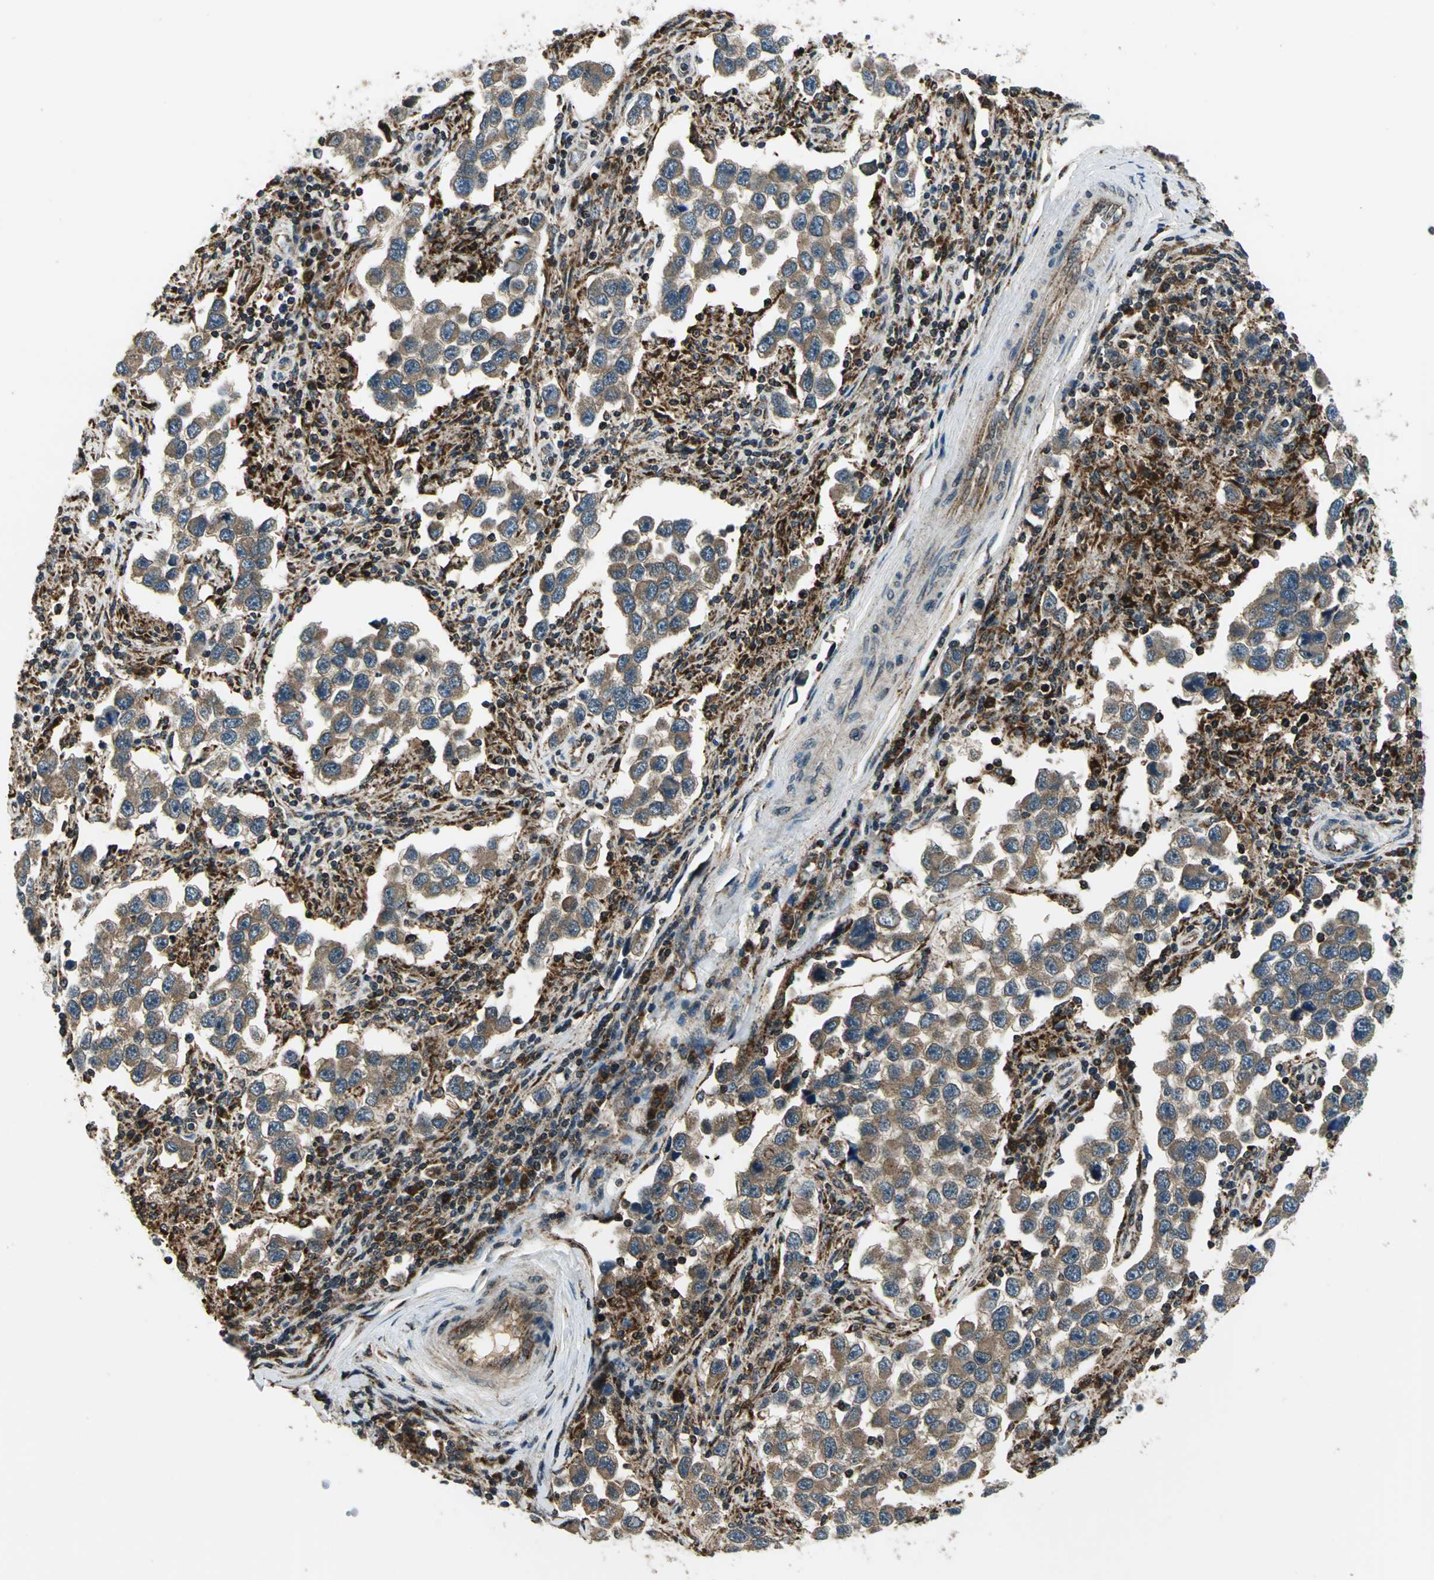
{"staining": {"intensity": "moderate", "quantity": ">75%", "location": "cytoplasmic/membranous"}, "tissue": "testis cancer", "cell_type": "Tumor cells", "image_type": "cancer", "snomed": [{"axis": "morphology", "description": "Carcinoma, Embryonal, NOS"}, {"axis": "topography", "description": "Testis"}], "caption": "About >75% of tumor cells in human testis cancer (embryonal carcinoma) show moderate cytoplasmic/membranous protein positivity as visualized by brown immunohistochemical staining.", "gene": "NUDT2", "patient": {"sex": "male", "age": 21}}